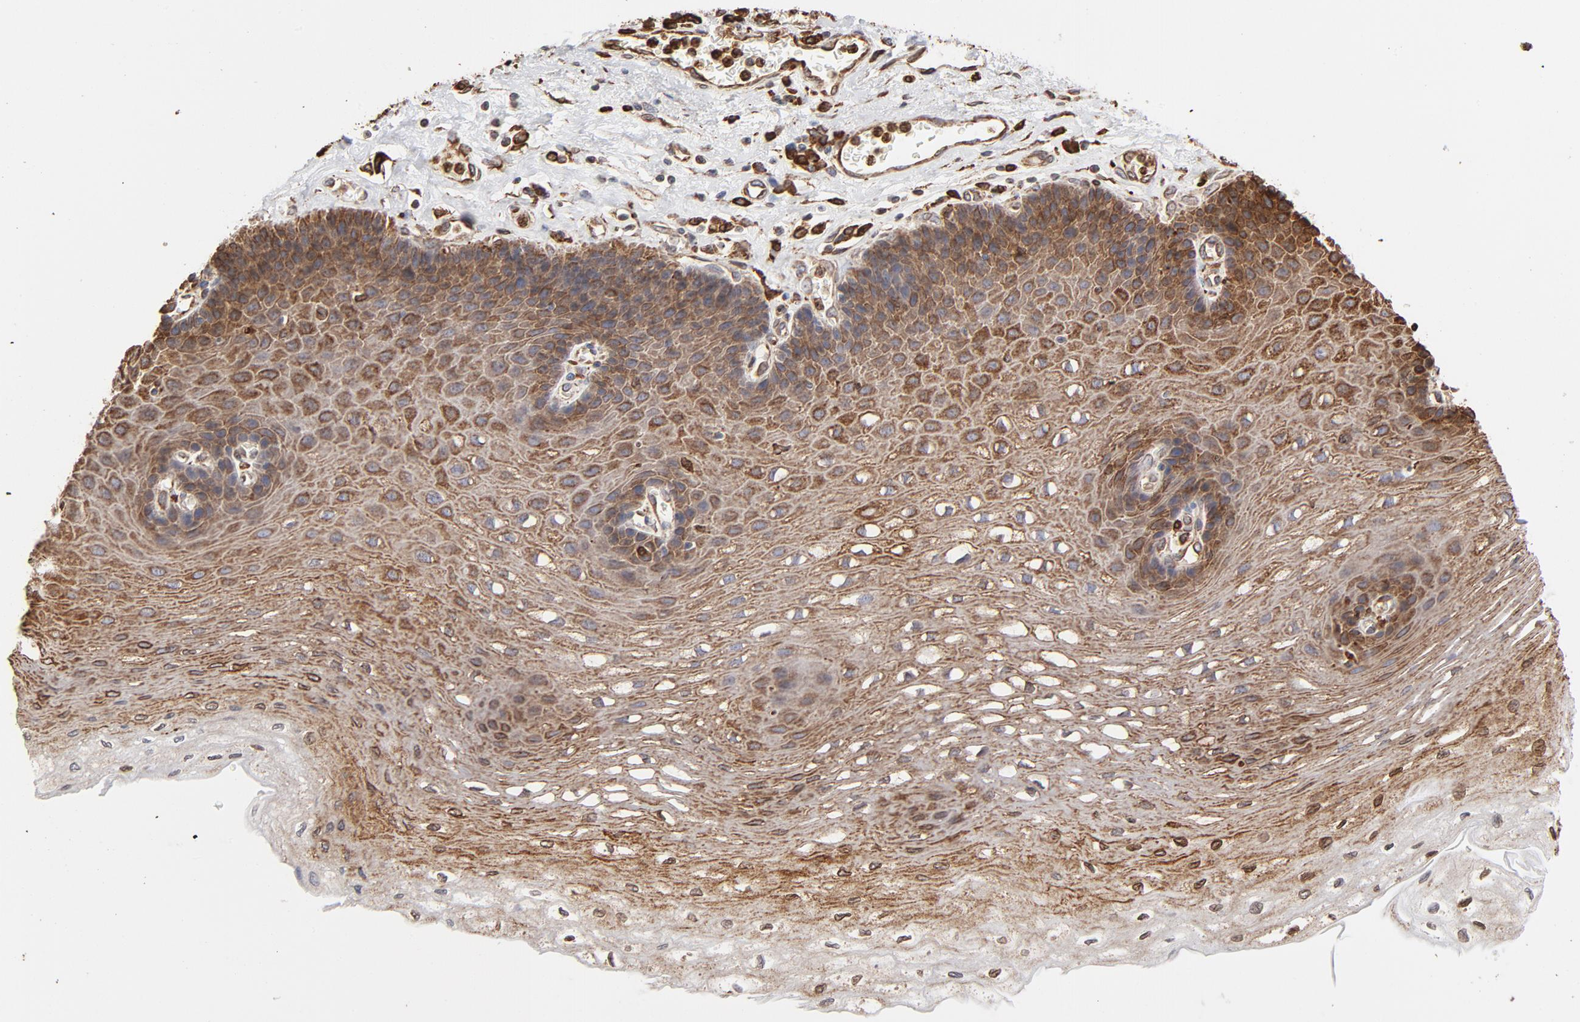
{"staining": {"intensity": "moderate", "quantity": ">75%", "location": "cytoplasmic/membranous"}, "tissue": "esophagus", "cell_type": "Squamous epithelial cells", "image_type": "normal", "snomed": [{"axis": "morphology", "description": "Normal tissue, NOS"}, {"axis": "topography", "description": "Esophagus"}], "caption": "High-magnification brightfield microscopy of unremarkable esophagus stained with DAB (3,3'-diaminobenzidine) (brown) and counterstained with hematoxylin (blue). squamous epithelial cells exhibit moderate cytoplasmic/membranous positivity is seen in approximately>75% of cells.", "gene": "CANX", "patient": {"sex": "female", "age": 72}}